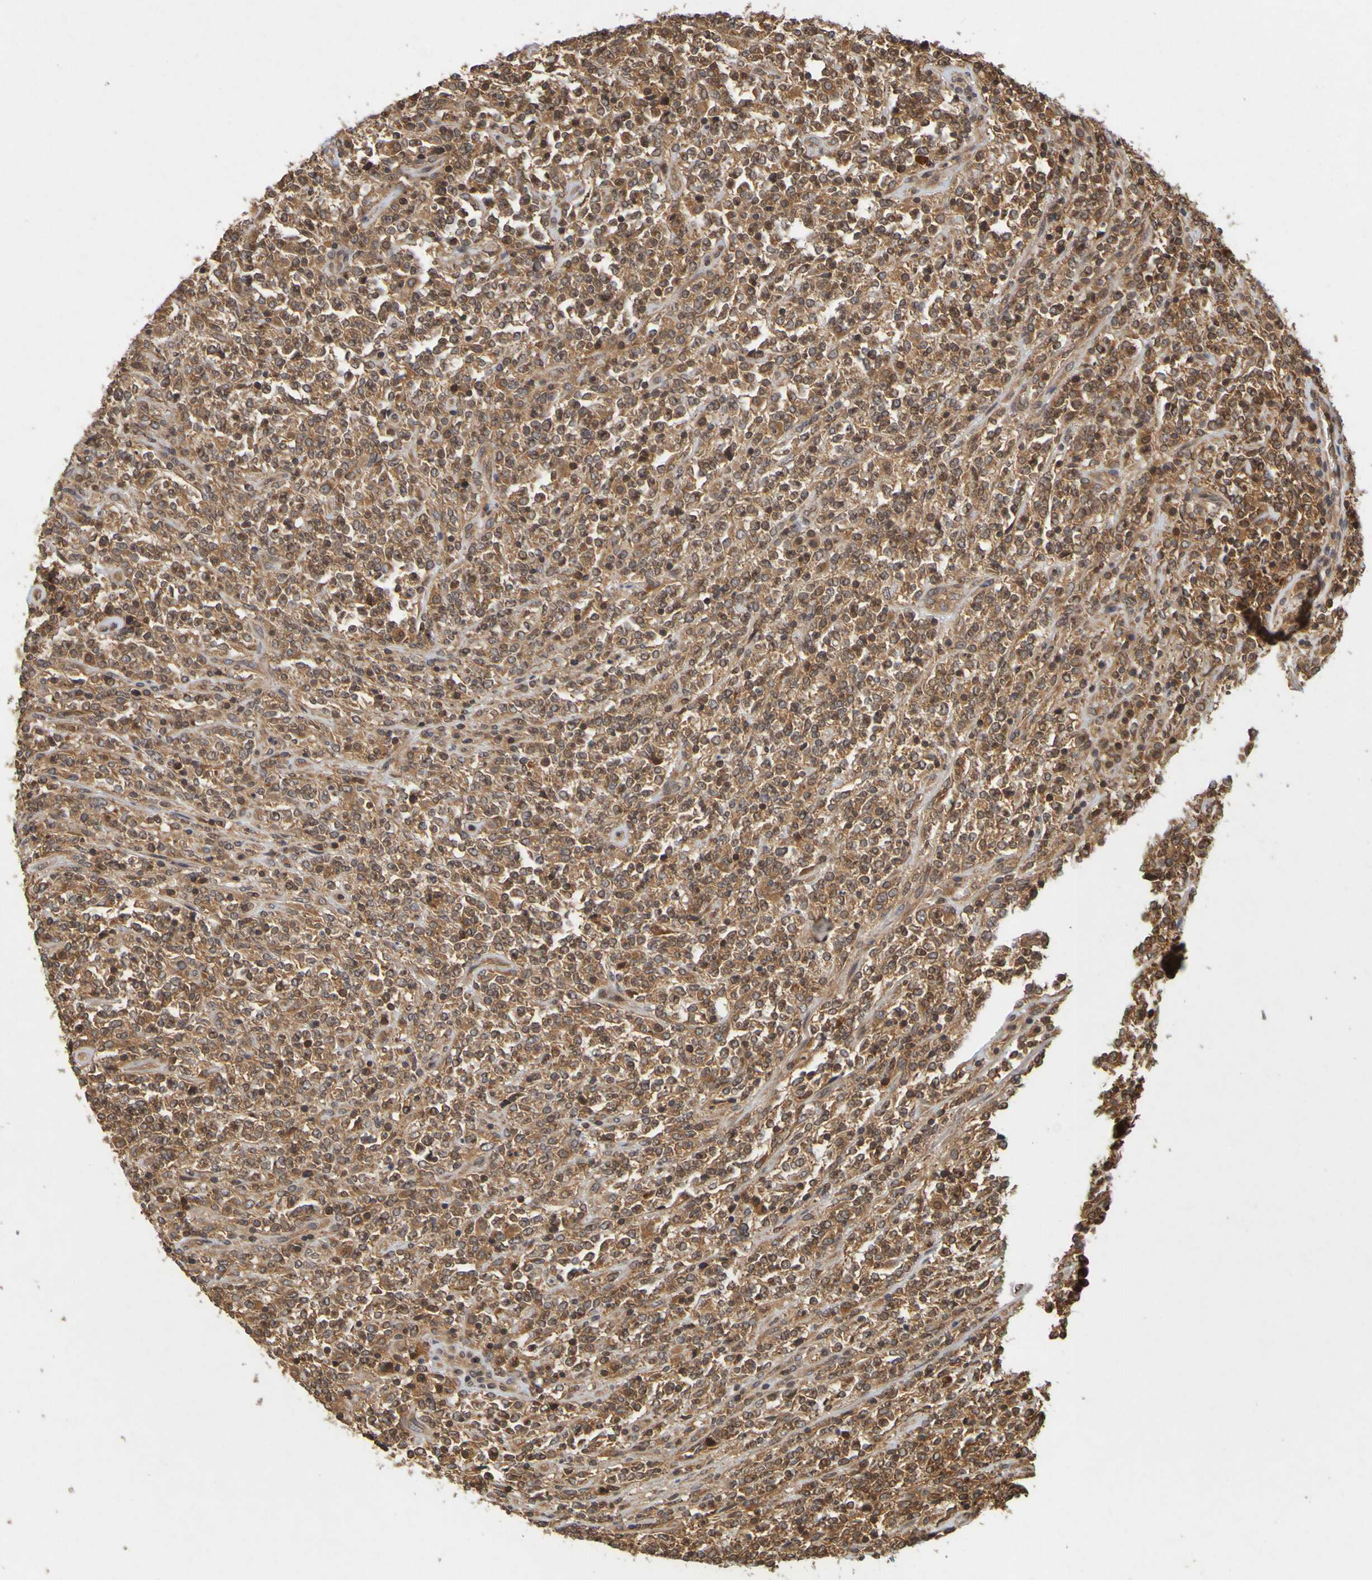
{"staining": {"intensity": "strong", "quantity": "25%-75%", "location": "cytoplasmic/membranous"}, "tissue": "lymphoma", "cell_type": "Tumor cells", "image_type": "cancer", "snomed": [{"axis": "morphology", "description": "Malignant lymphoma, non-Hodgkin's type, High grade"}, {"axis": "topography", "description": "Soft tissue"}], "caption": "Immunohistochemistry histopathology image of neoplastic tissue: high-grade malignant lymphoma, non-Hodgkin's type stained using immunohistochemistry displays high levels of strong protein expression localized specifically in the cytoplasmic/membranous of tumor cells, appearing as a cytoplasmic/membranous brown color.", "gene": "OCRL", "patient": {"sex": "male", "age": 18}}